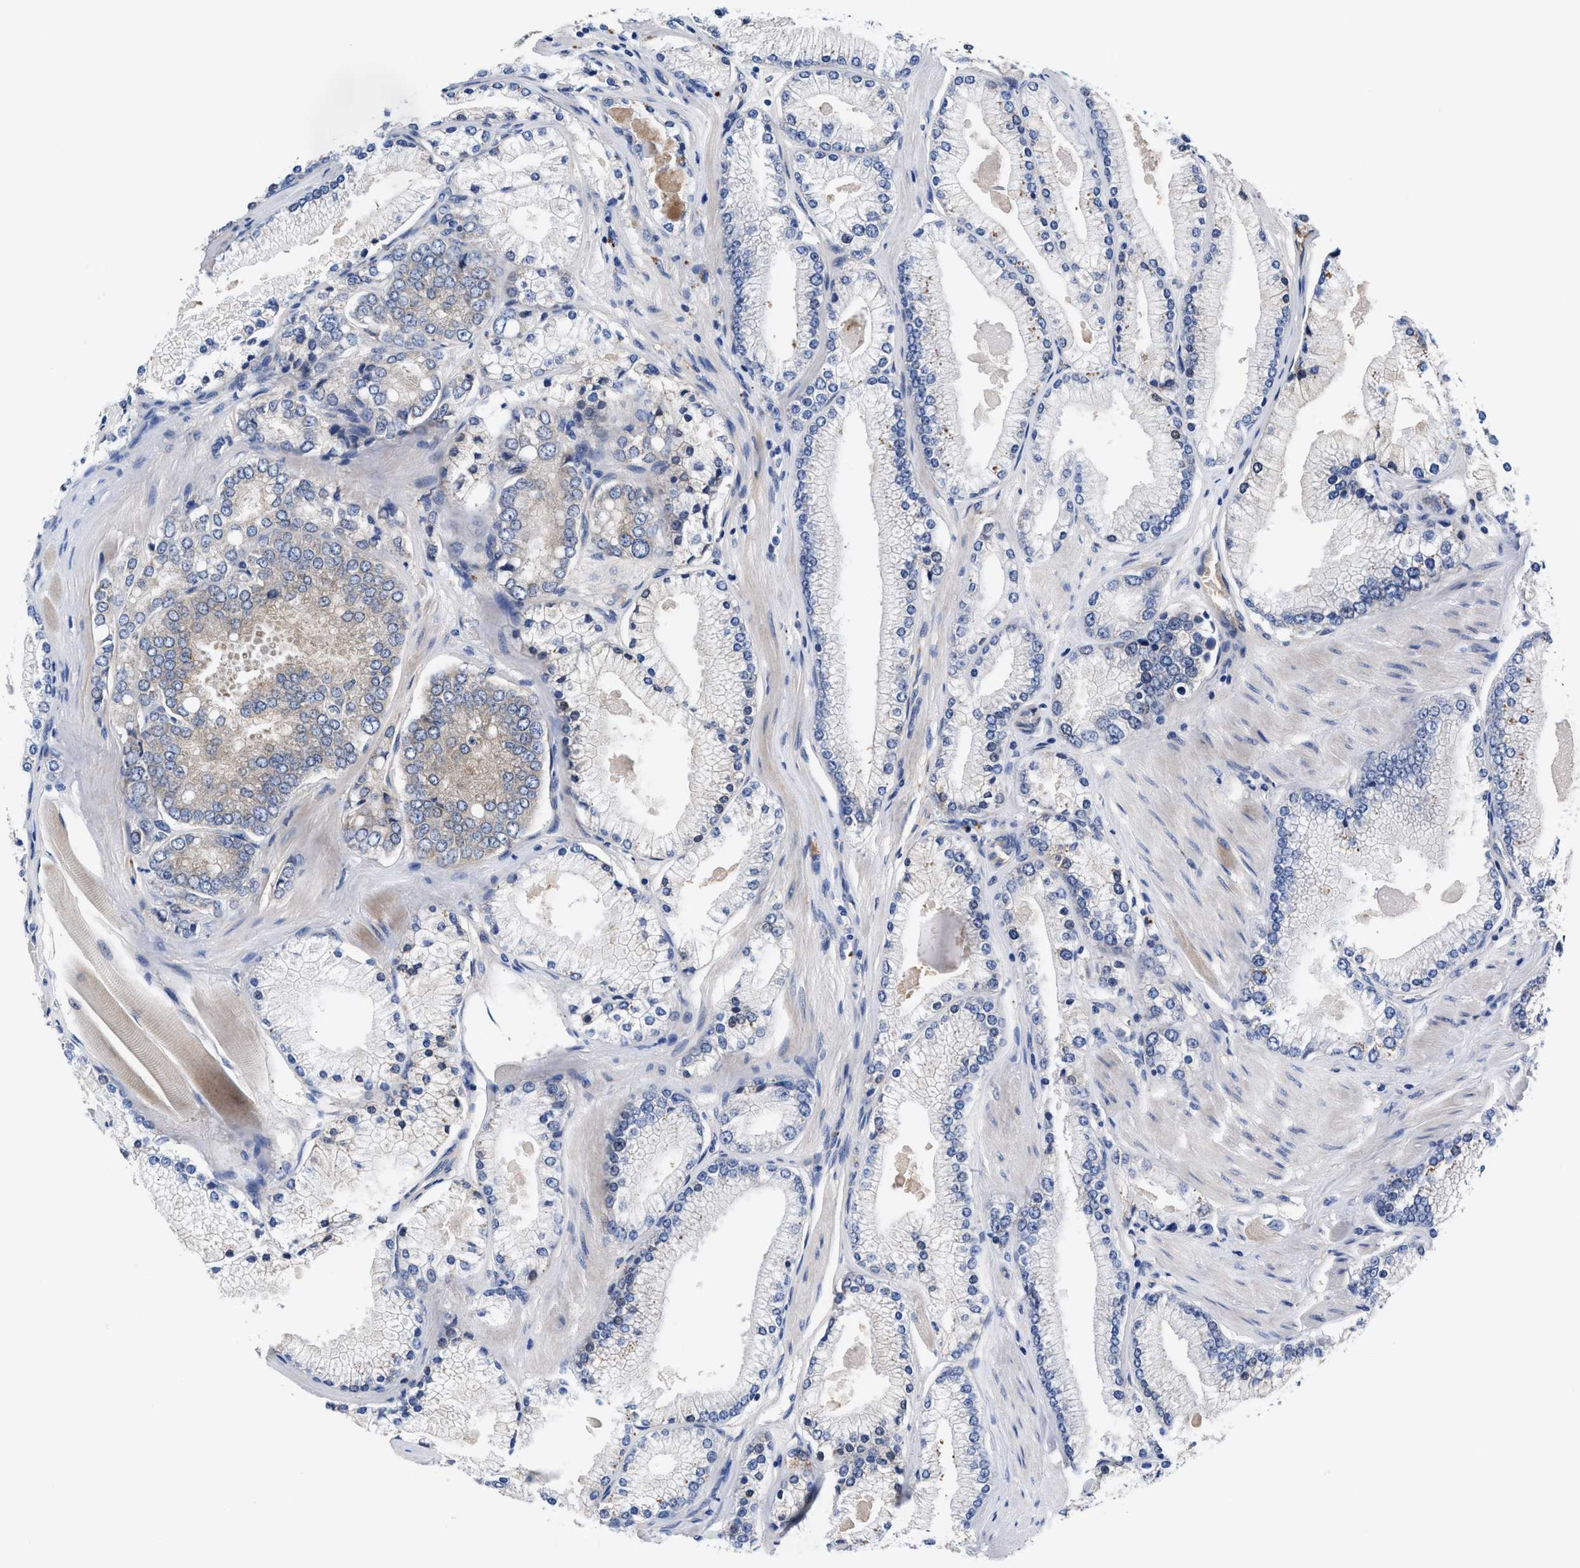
{"staining": {"intensity": "negative", "quantity": "none", "location": "none"}, "tissue": "prostate cancer", "cell_type": "Tumor cells", "image_type": "cancer", "snomed": [{"axis": "morphology", "description": "Adenocarcinoma, High grade"}, {"axis": "topography", "description": "Prostate"}], "caption": "The histopathology image demonstrates no significant positivity in tumor cells of prostate cancer (high-grade adenocarcinoma).", "gene": "DHRS13", "patient": {"sex": "male", "age": 50}}